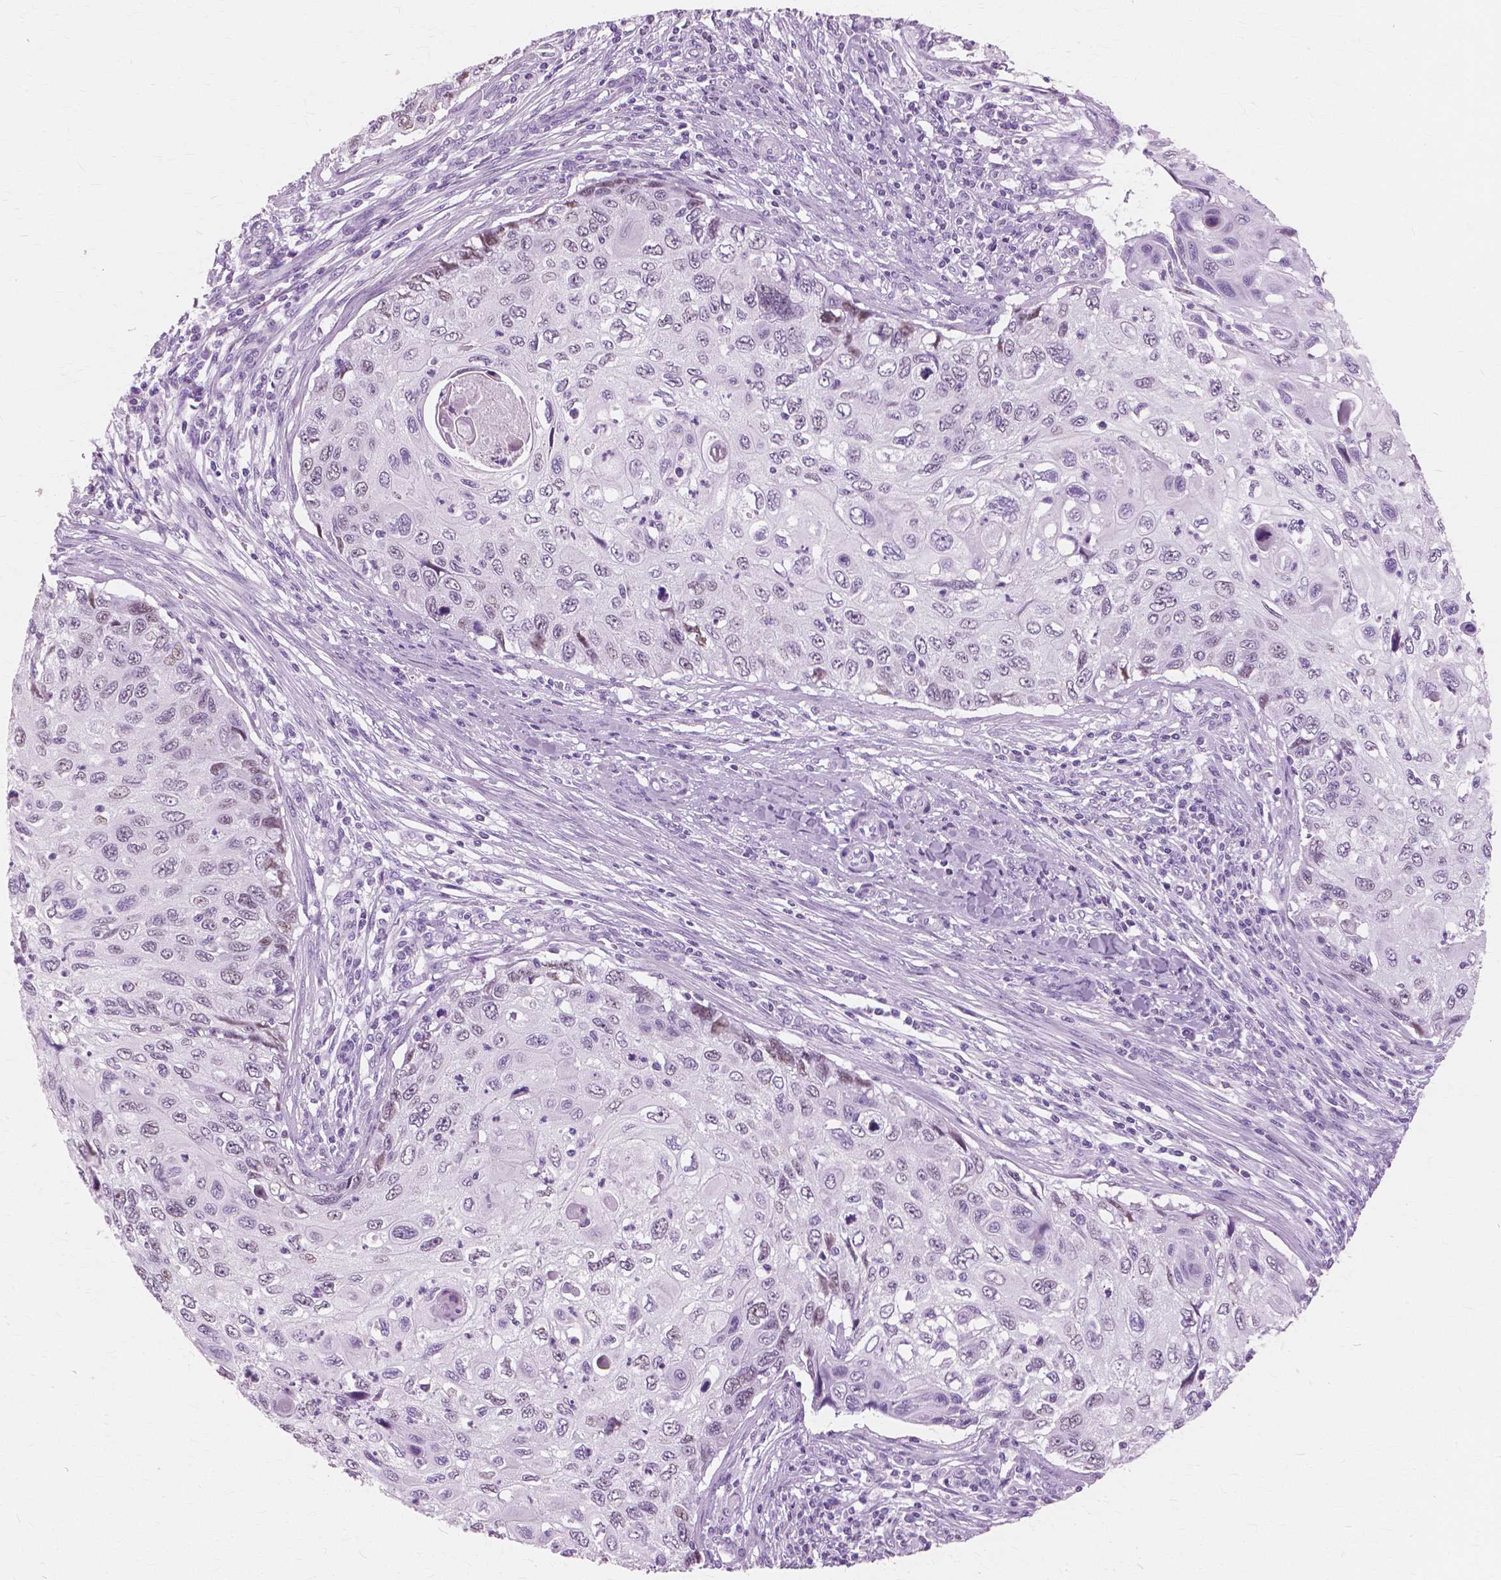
{"staining": {"intensity": "negative", "quantity": "none", "location": "none"}, "tissue": "cervical cancer", "cell_type": "Tumor cells", "image_type": "cancer", "snomed": [{"axis": "morphology", "description": "Squamous cell carcinoma, NOS"}, {"axis": "topography", "description": "Cervix"}], "caption": "Tumor cells are negative for protein expression in human cervical cancer. (DAB IHC visualized using brightfield microscopy, high magnification).", "gene": "SFTPD", "patient": {"sex": "female", "age": 70}}